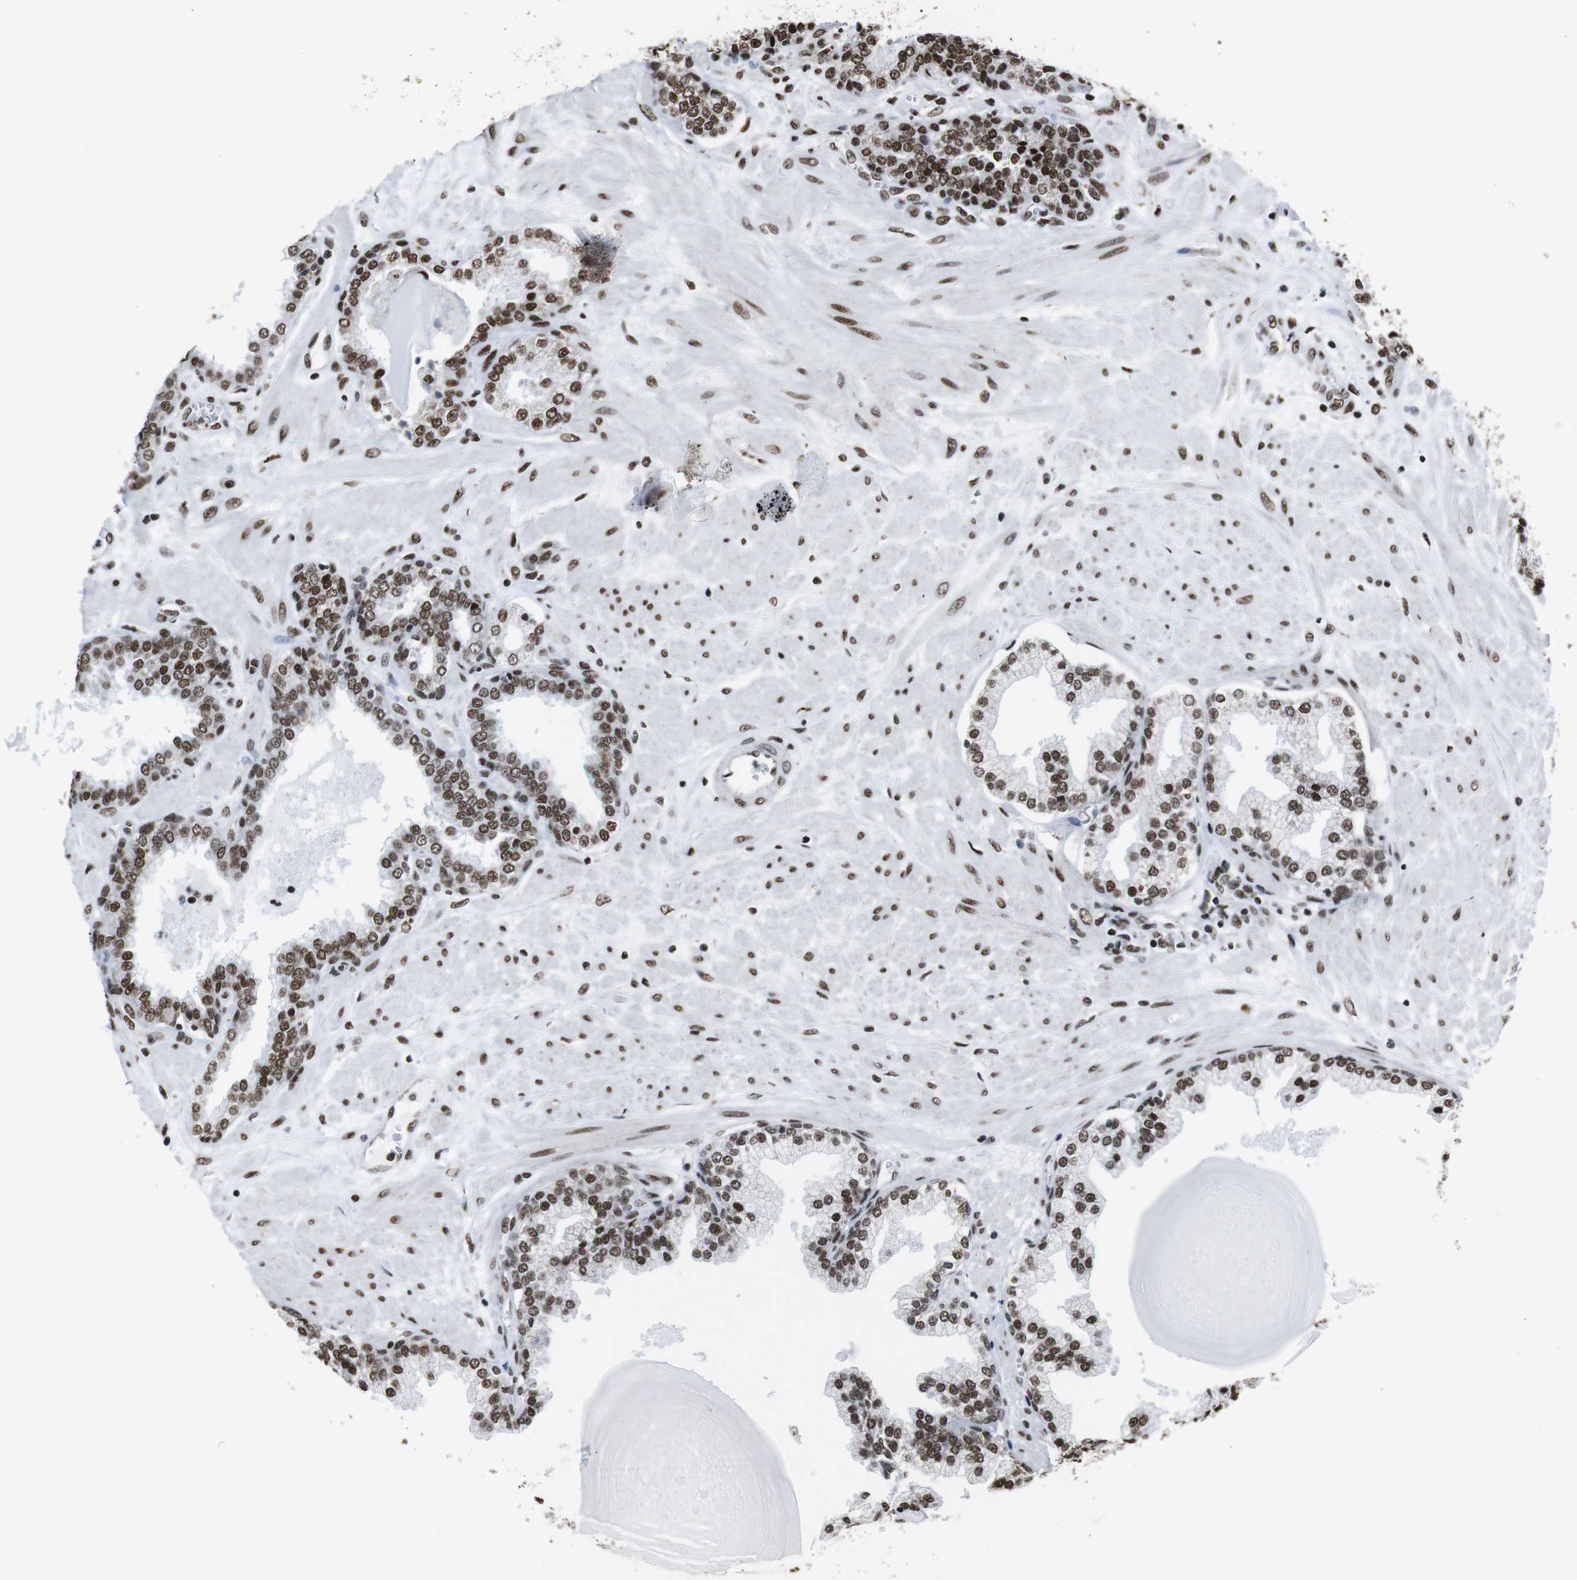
{"staining": {"intensity": "strong", "quantity": ">75%", "location": "nuclear"}, "tissue": "prostate", "cell_type": "Glandular cells", "image_type": "normal", "snomed": [{"axis": "morphology", "description": "Normal tissue, NOS"}, {"axis": "topography", "description": "Prostate"}], "caption": "Immunohistochemical staining of benign prostate shows >75% levels of strong nuclear protein expression in approximately >75% of glandular cells.", "gene": "ROMO1", "patient": {"sex": "male", "age": 51}}